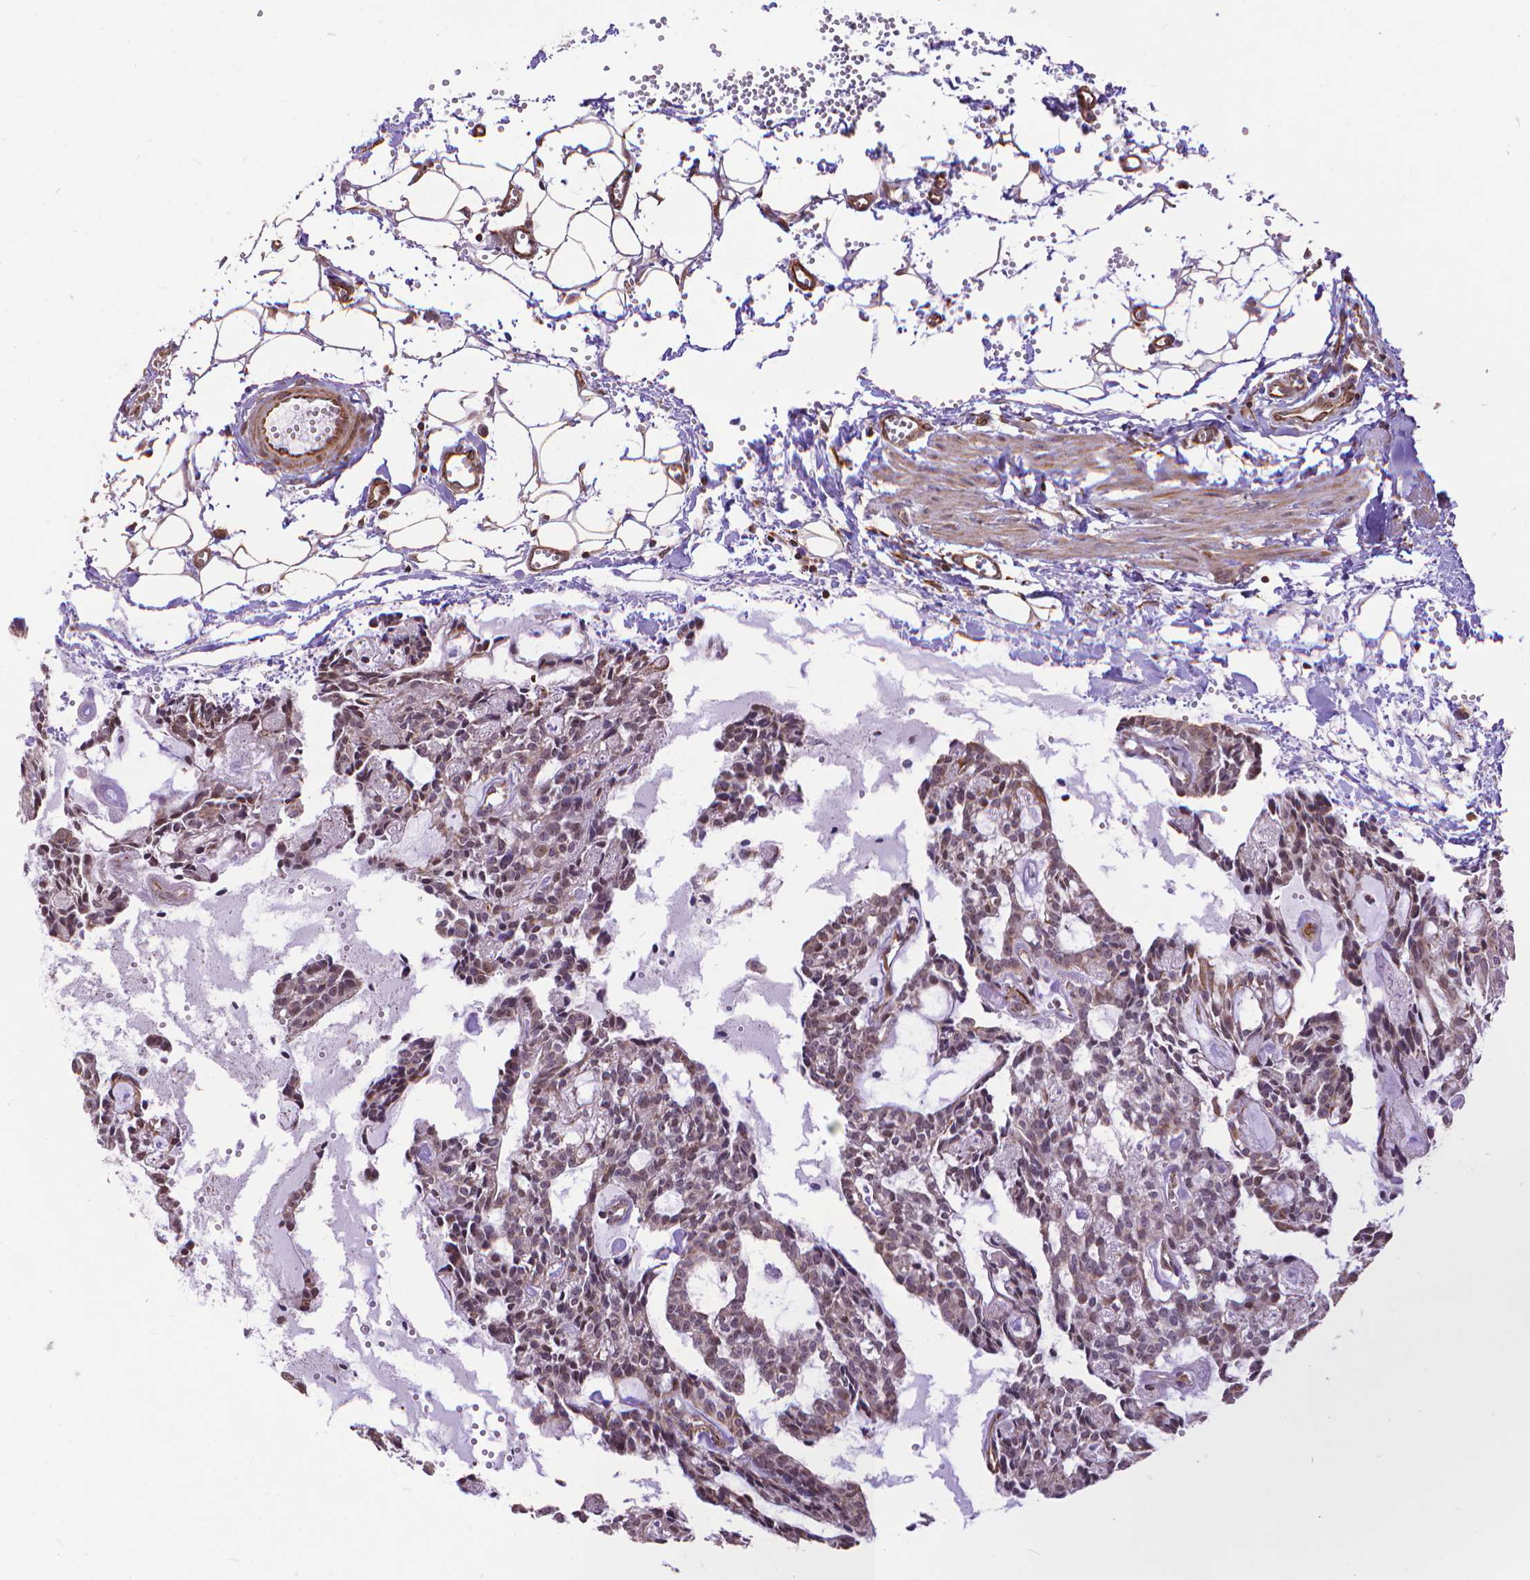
{"staining": {"intensity": "weak", "quantity": "25%-75%", "location": "nuclear"}, "tissue": "head and neck cancer", "cell_type": "Tumor cells", "image_type": "cancer", "snomed": [{"axis": "morphology", "description": "Adenocarcinoma, NOS"}, {"axis": "topography", "description": "Head-Neck"}], "caption": "This photomicrograph demonstrates IHC staining of head and neck cancer (adenocarcinoma), with low weak nuclear staining in approximately 25%-75% of tumor cells.", "gene": "TMEM135", "patient": {"sex": "female", "age": 62}}